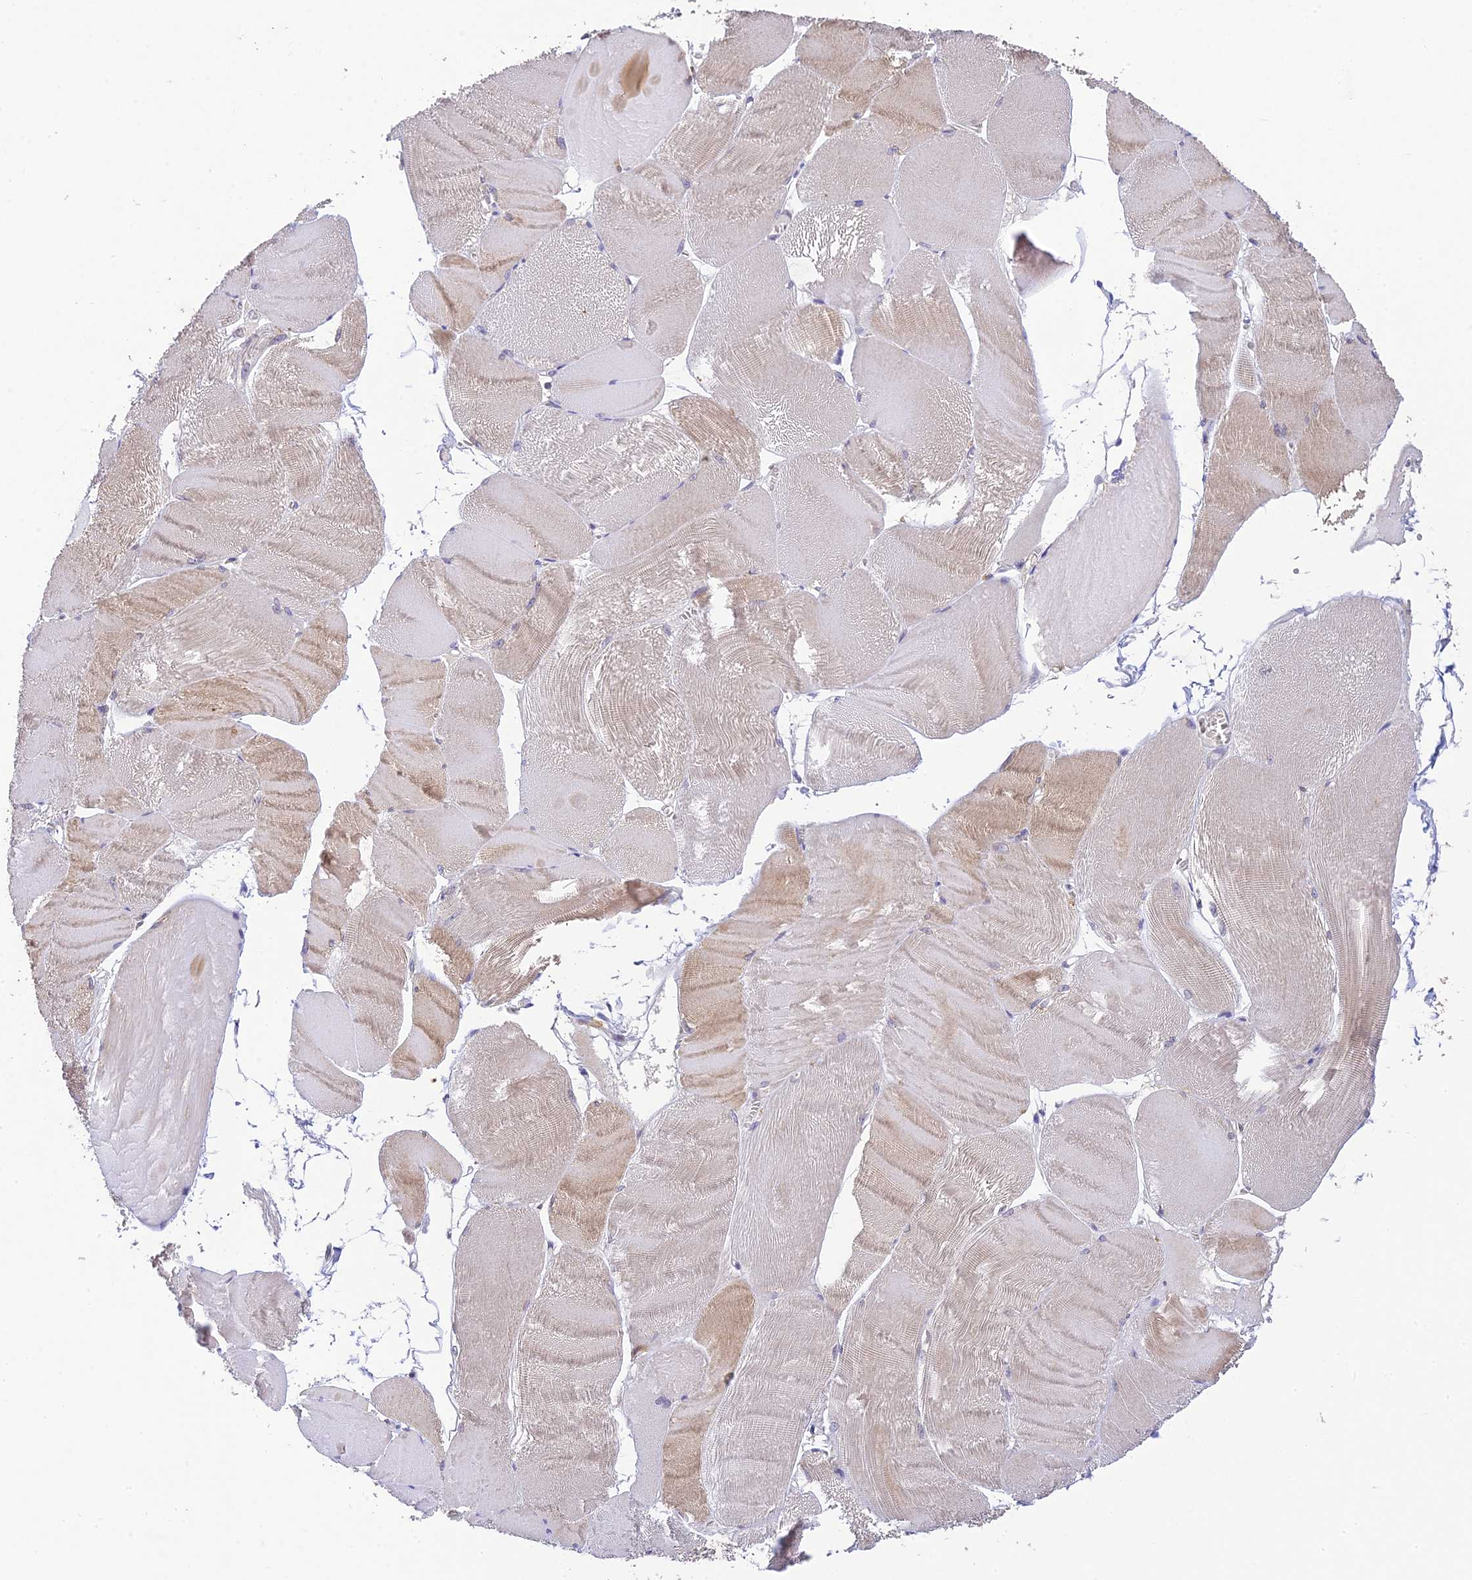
{"staining": {"intensity": "weak", "quantity": "<25%", "location": "cytoplasmic/membranous"}, "tissue": "skeletal muscle", "cell_type": "Myocytes", "image_type": "normal", "snomed": [{"axis": "morphology", "description": "Normal tissue, NOS"}, {"axis": "morphology", "description": "Basal cell carcinoma"}, {"axis": "topography", "description": "Skeletal muscle"}], "caption": "The immunohistochemistry (IHC) image has no significant staining in myocytes of skeletal muscle. The staining is performed using DAB (3,3'-diaminobenzidine) brown chromogen with nuclei counter-stained in using hematoxylin.", "gene": "BMT2", "patient": {"sex": "female", "age": 64}}